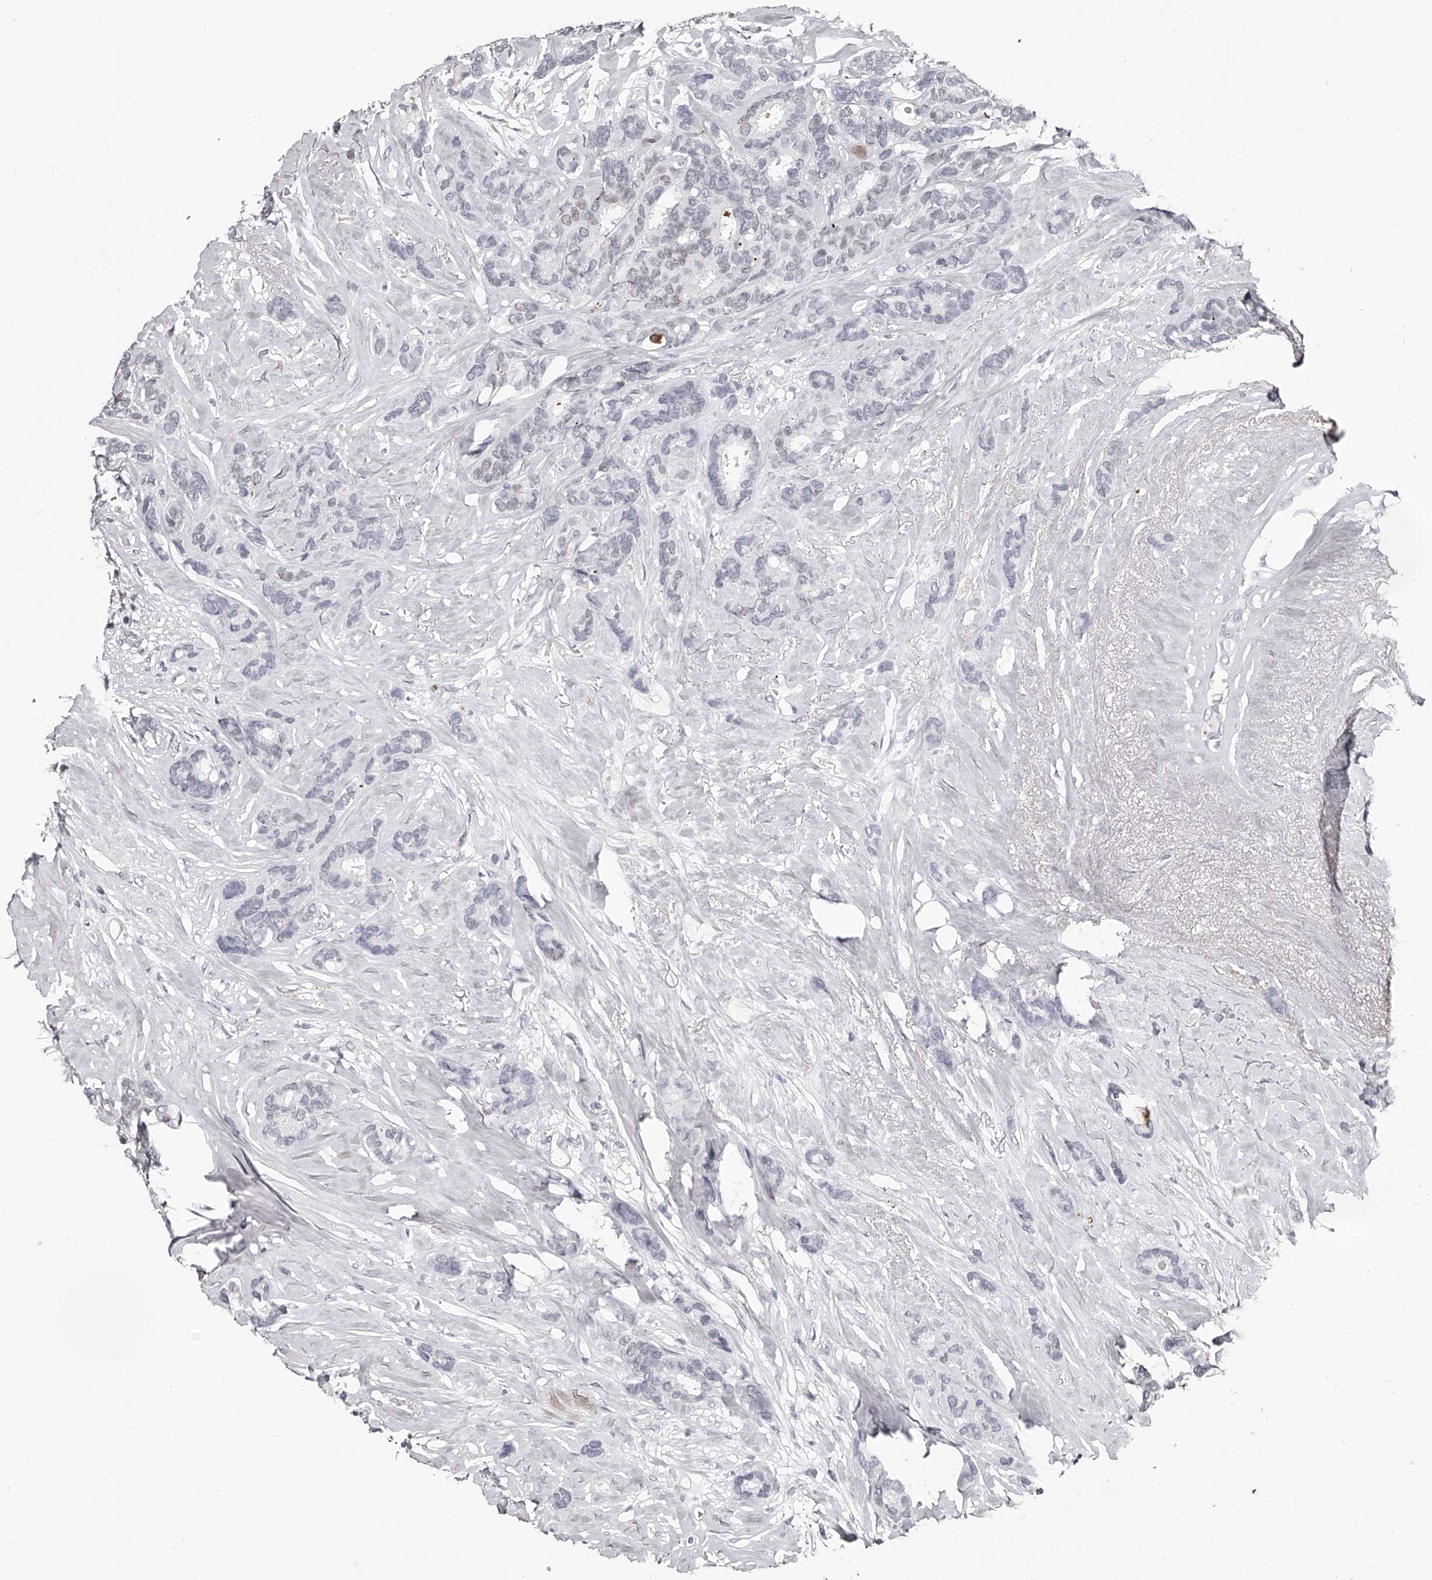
{"staining": {"intensity": "negative", "quantity": "none", "location": "none"}, "tissue": "breast cancer", "cell_type": "Tumor cells", "image_type": "cancer", "snomed": [{"axis": "morphology", "description": "Duct carcinoma"}, {"axis": "topography", "description": "Breast"}], "caption": "Breast invasive ductal carcinoma was stained to show a protein in brown. There is no significant expression in tumor cells. Brightfield microscopy of immunohistochemistry (IHC) stained with DAB (brown) and hematoxylin (blue), captured at high magnification.", "gene": "URGCP", "patient": {"sex": "female", "age": 87}}